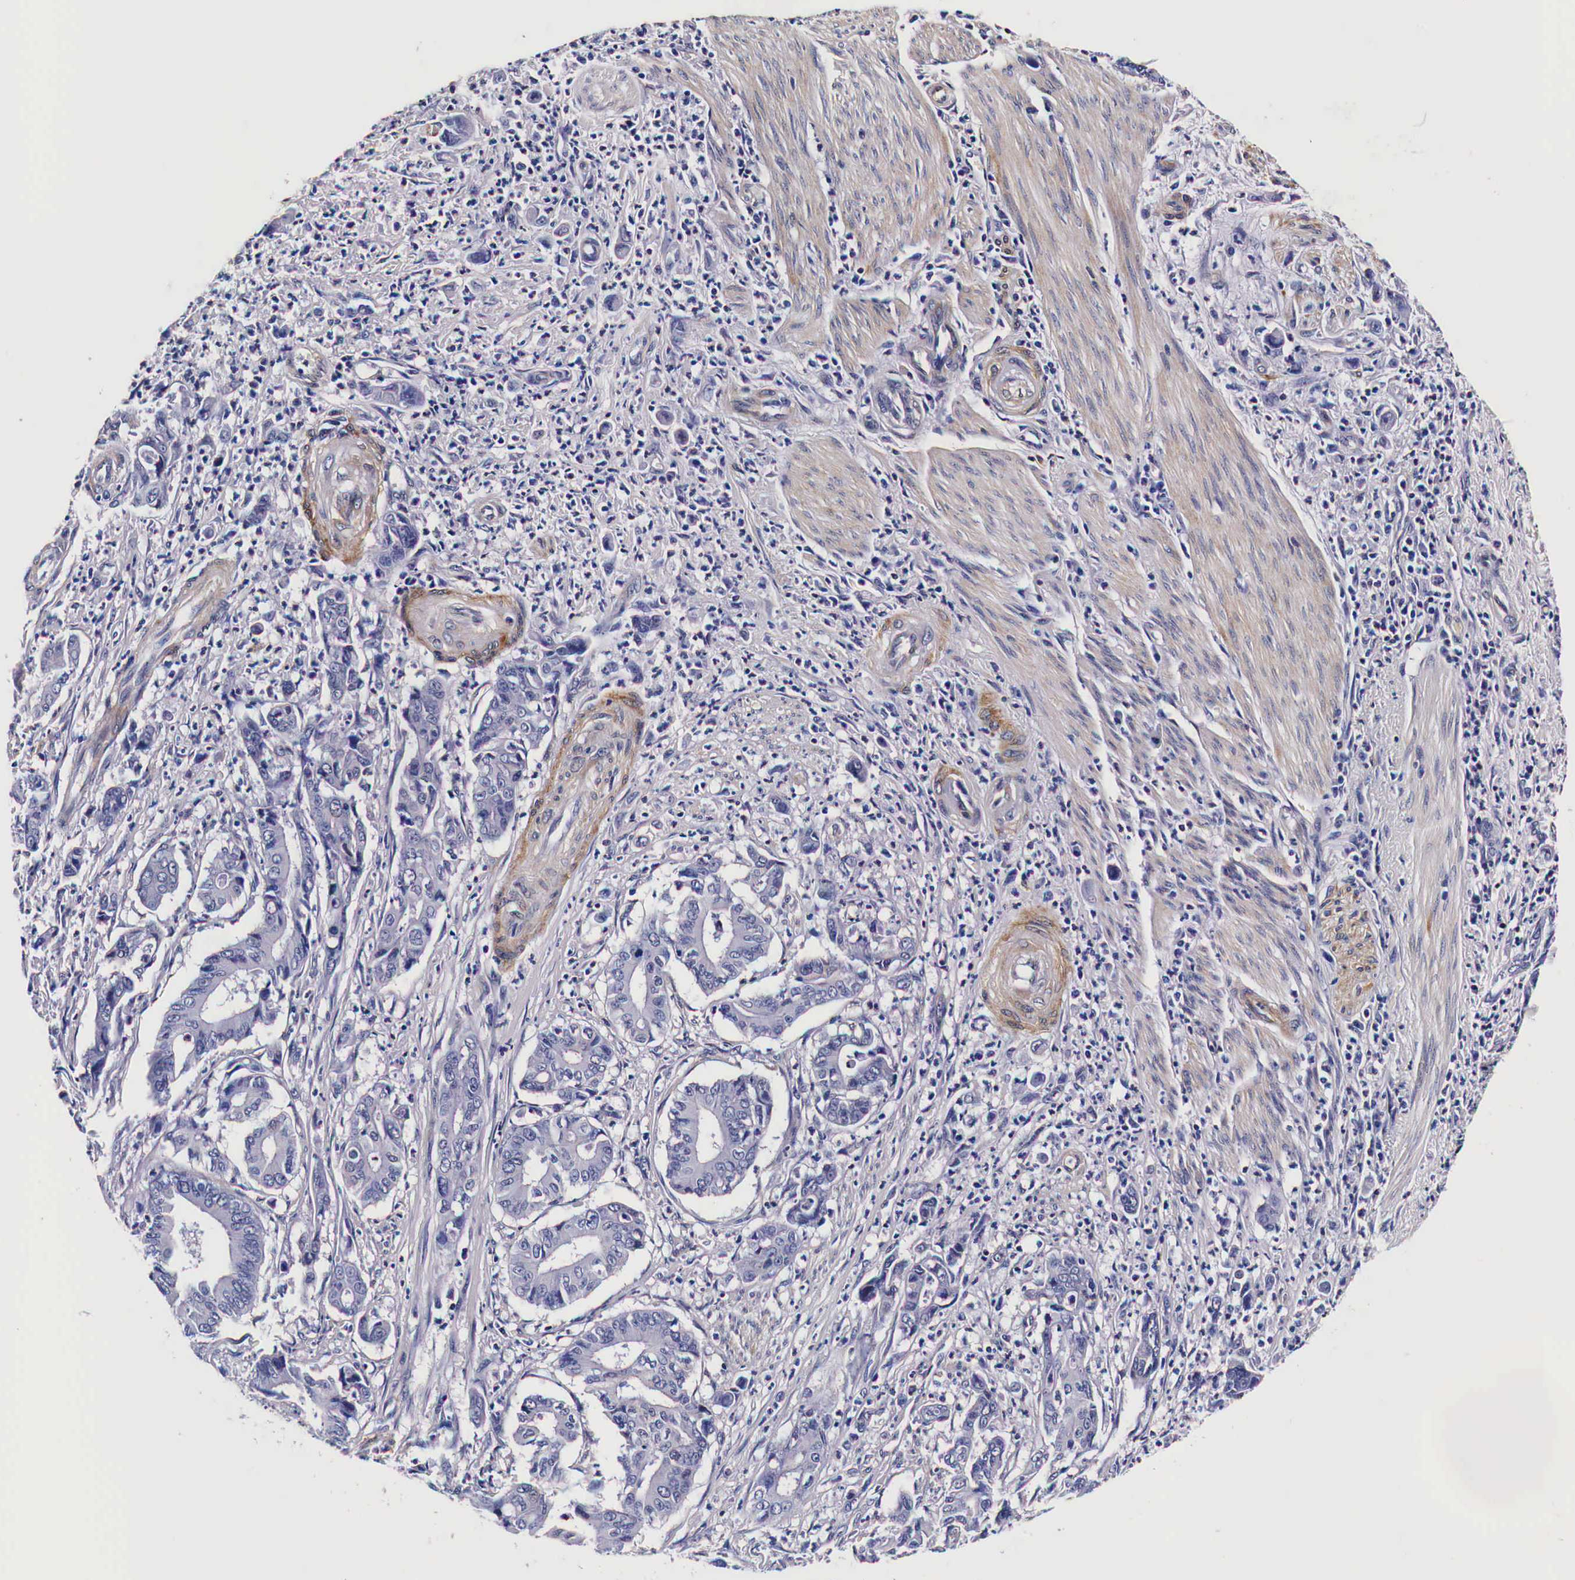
{"staining": {"intensity": "negative", "quantity": "none", "location": "none"}, "tissue": "stomach cancer", "cell_type": "Tumor cells", "image_type": "cancer", "snomed": [{"axis": "morphology", "description": "Adenocarcinoma, NOS"}, {"axis": "topography", "description": "Stomach"}], "caption": "Histopathology image shows no significant protein positivity in tumor cells of stomach cancer (adenocarcinoma). (Stains: DAB (3,3'-diaminobenzidine) IHC with hematoxylin counter stain, Microscopy: brightfield microscopy at high magnification).", "gene": "HSPB1", "patient": {"sex": "female", "age": 76}}